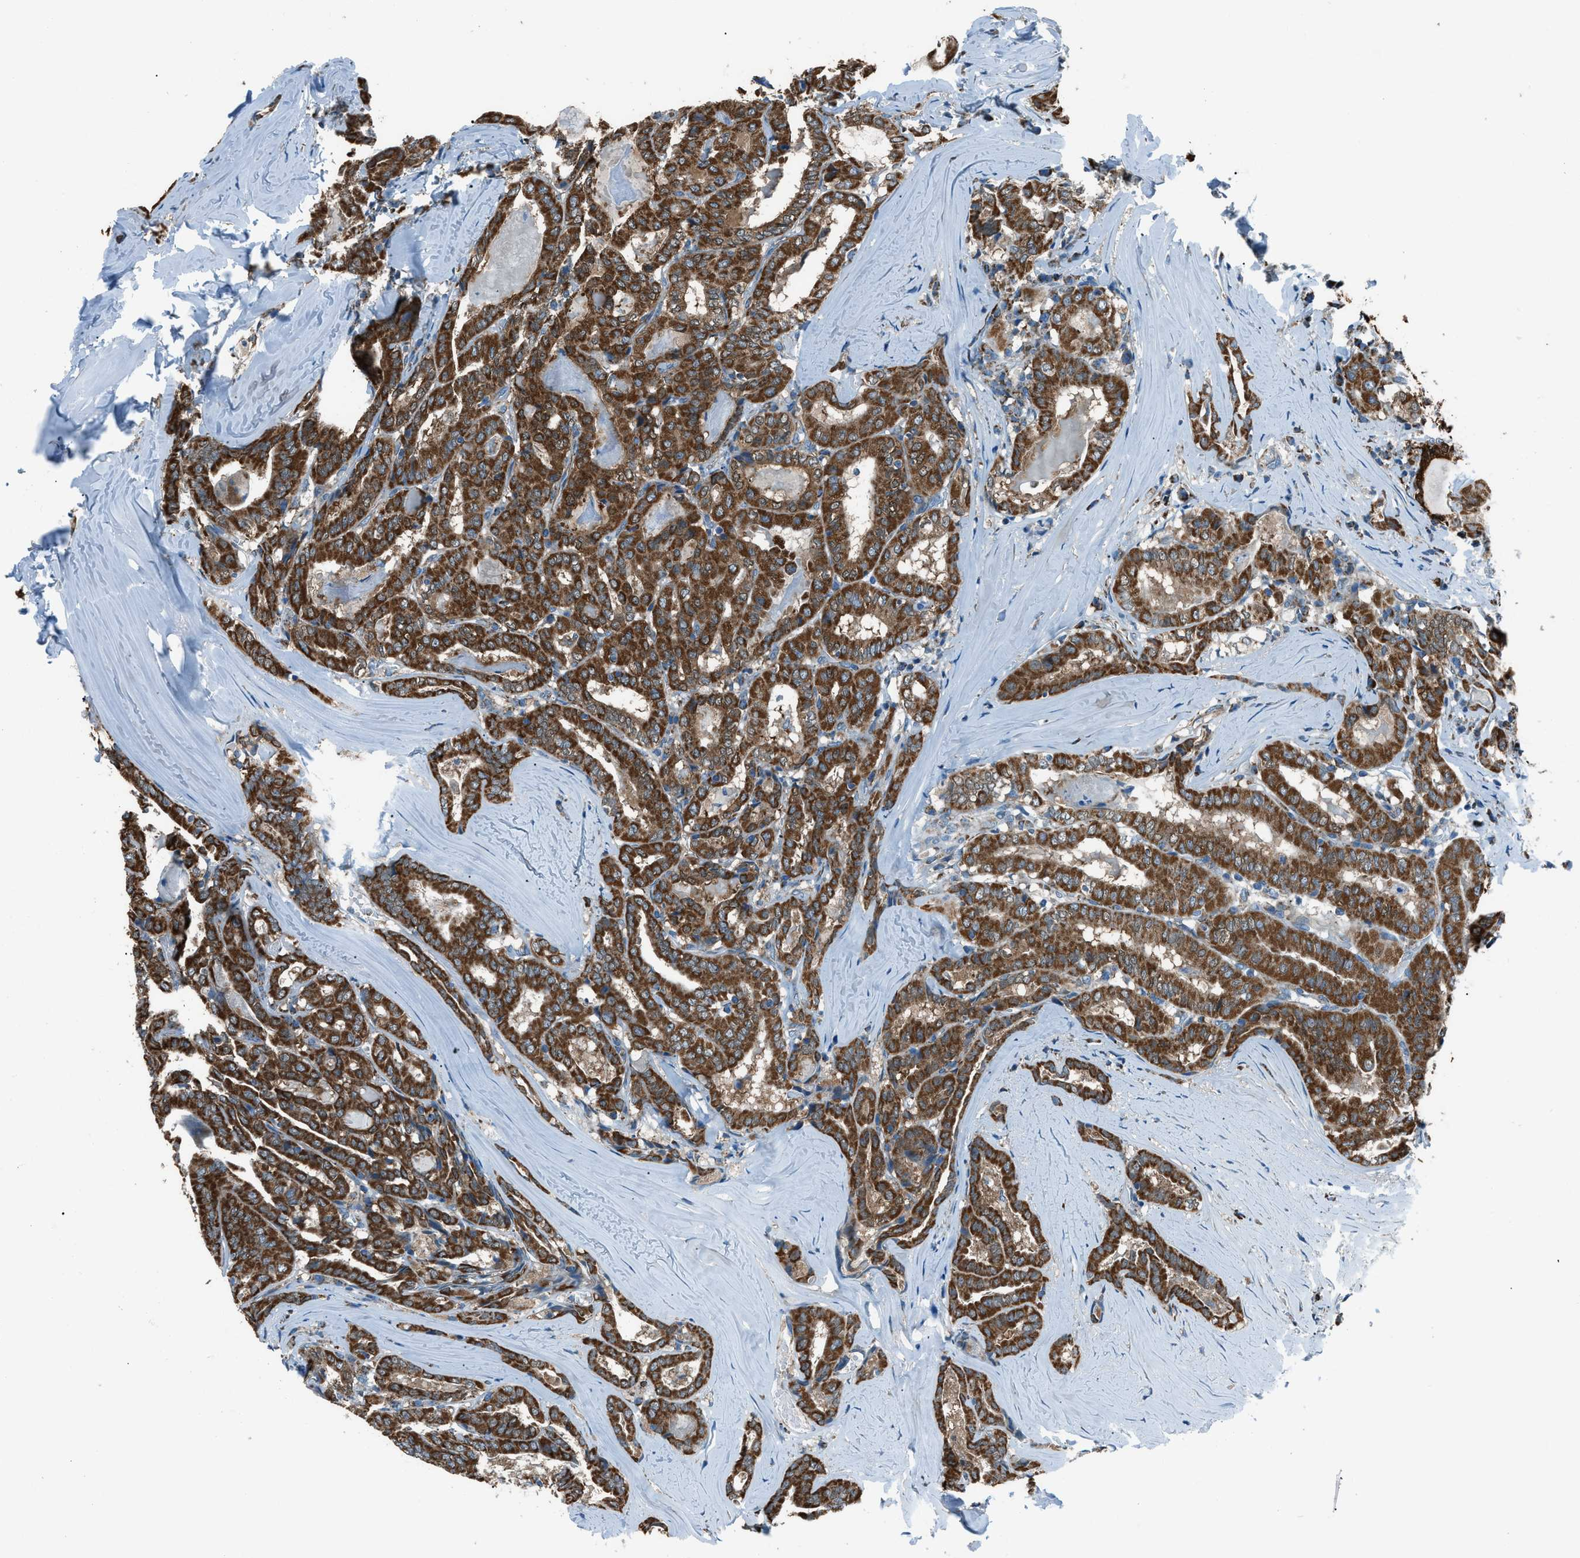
{"staining": {"intensity": "strong", "quantity": ">75%", "location": "cytoplasmic/membranous"}, "tissue": "thyroid cancer", "cell_type": "Tumor cells", "image_type": "cancer", "snomed": [{"axis": "morphology", "description": "Papillary adenocarcinoma, NOS"}, {"axis": "topography", "description": "Thyroid gland"}], "caption": "Immunohistochemistry (DAB (3,3'-diaminobenzidine)) staining of human thyroid papillary adenocarcinoma demonstrates strong cytoplasmic/membranous protein expression in approximately >75% of tumor cells.", "gene": "PIGG", "patient": {"sex": "female", "age": 42}}